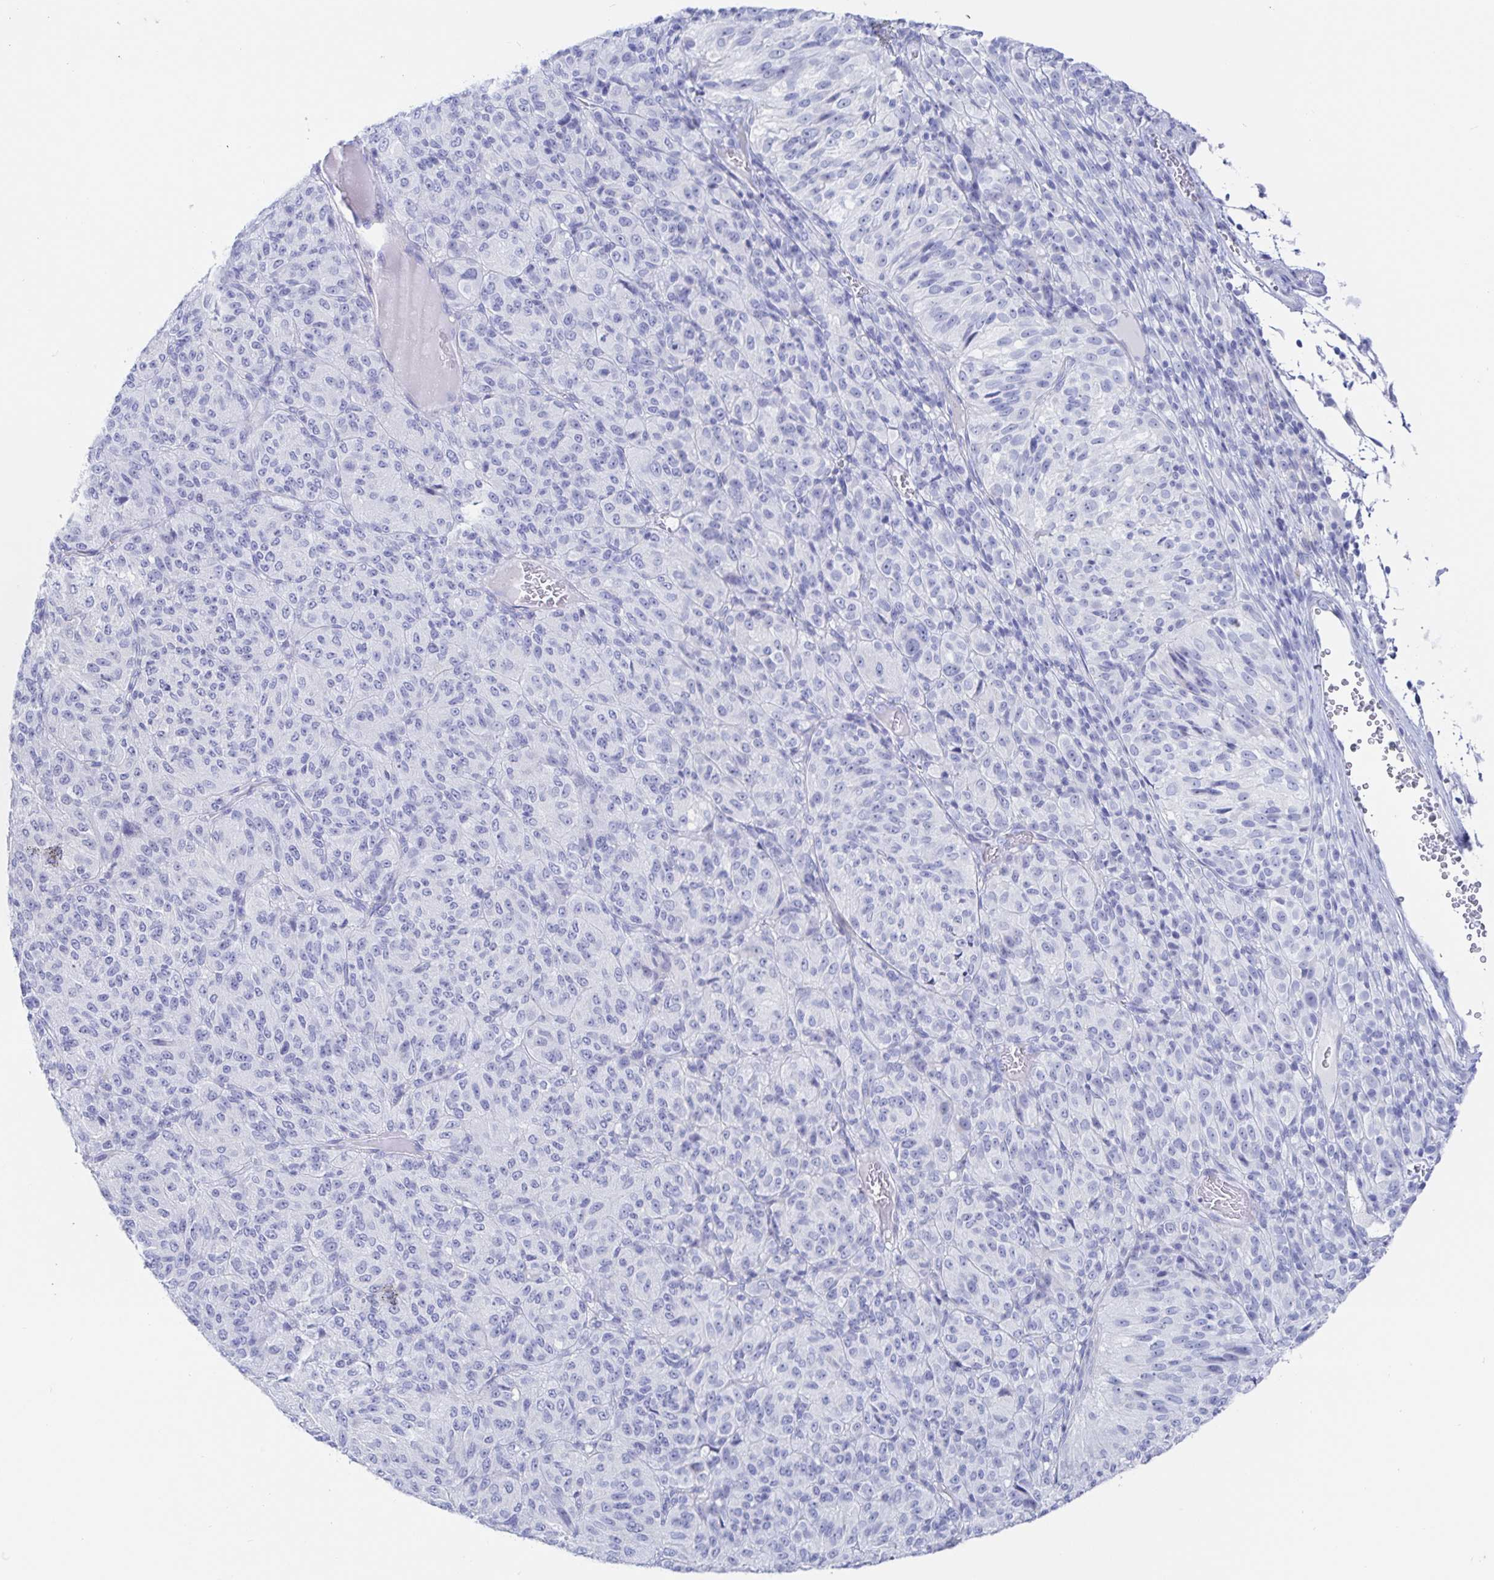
{"staining": {"intensity": "negative", "quantity": "none", "location": "none"}, "tissue": "melanoma", "cell_type": "Tumor cells", "image_type": "cancer", "snomed": [{"axis": "morphology", "description": "Malignant melanoma, Metastatic site"}, {"axis": "topography", "description": "Brain"}], "caption": "Immunohistochemistry of melanoma exhibits no expression in tumor cells. The staining is performed using DAB brown chromogen with nuclei counter-stained in using hematoxylin.", "gene": "KCNH6", "patient": {"sex": "female", "age": 56}}